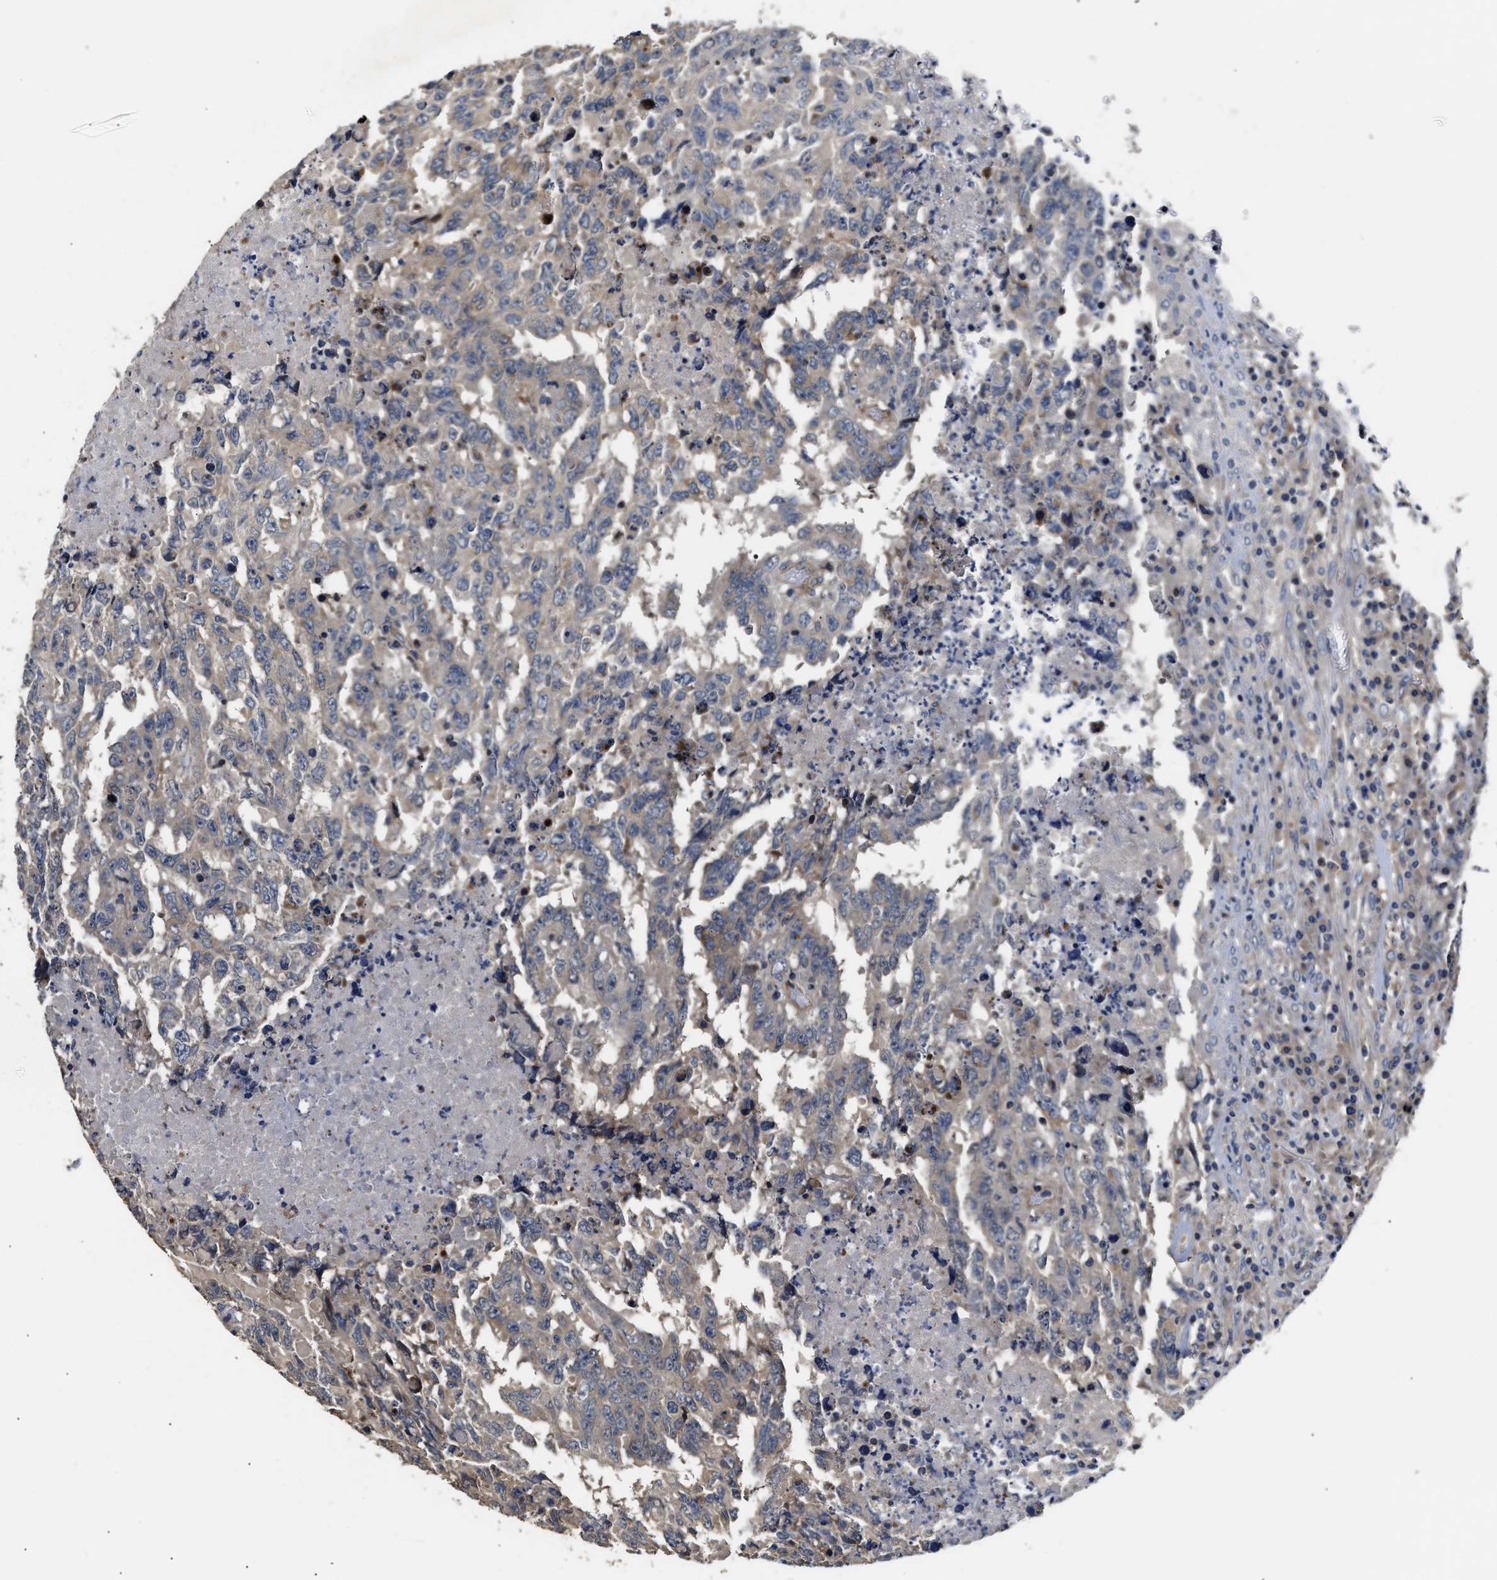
{"staining": {"intensity": "negative", "quantity": "none", "location": "none"}, "tissue": "testis cancer", "cell_type": "Tumor cells", "image_type": "cancer", "snomed": [{"axis": "morphology", "description": "Necrosis, NOS"}, {"axis": "morphology", "description": "Carcinoma, Embryonal, NOS"}, {"axis": "topography", "description": "Testis"}], "caption": "Protein analysis of testis embryonal carcinoma shows no significant staining in tumor cells.", "gene": "TEX2", "patient": {"sex": "male", "age": 19}}